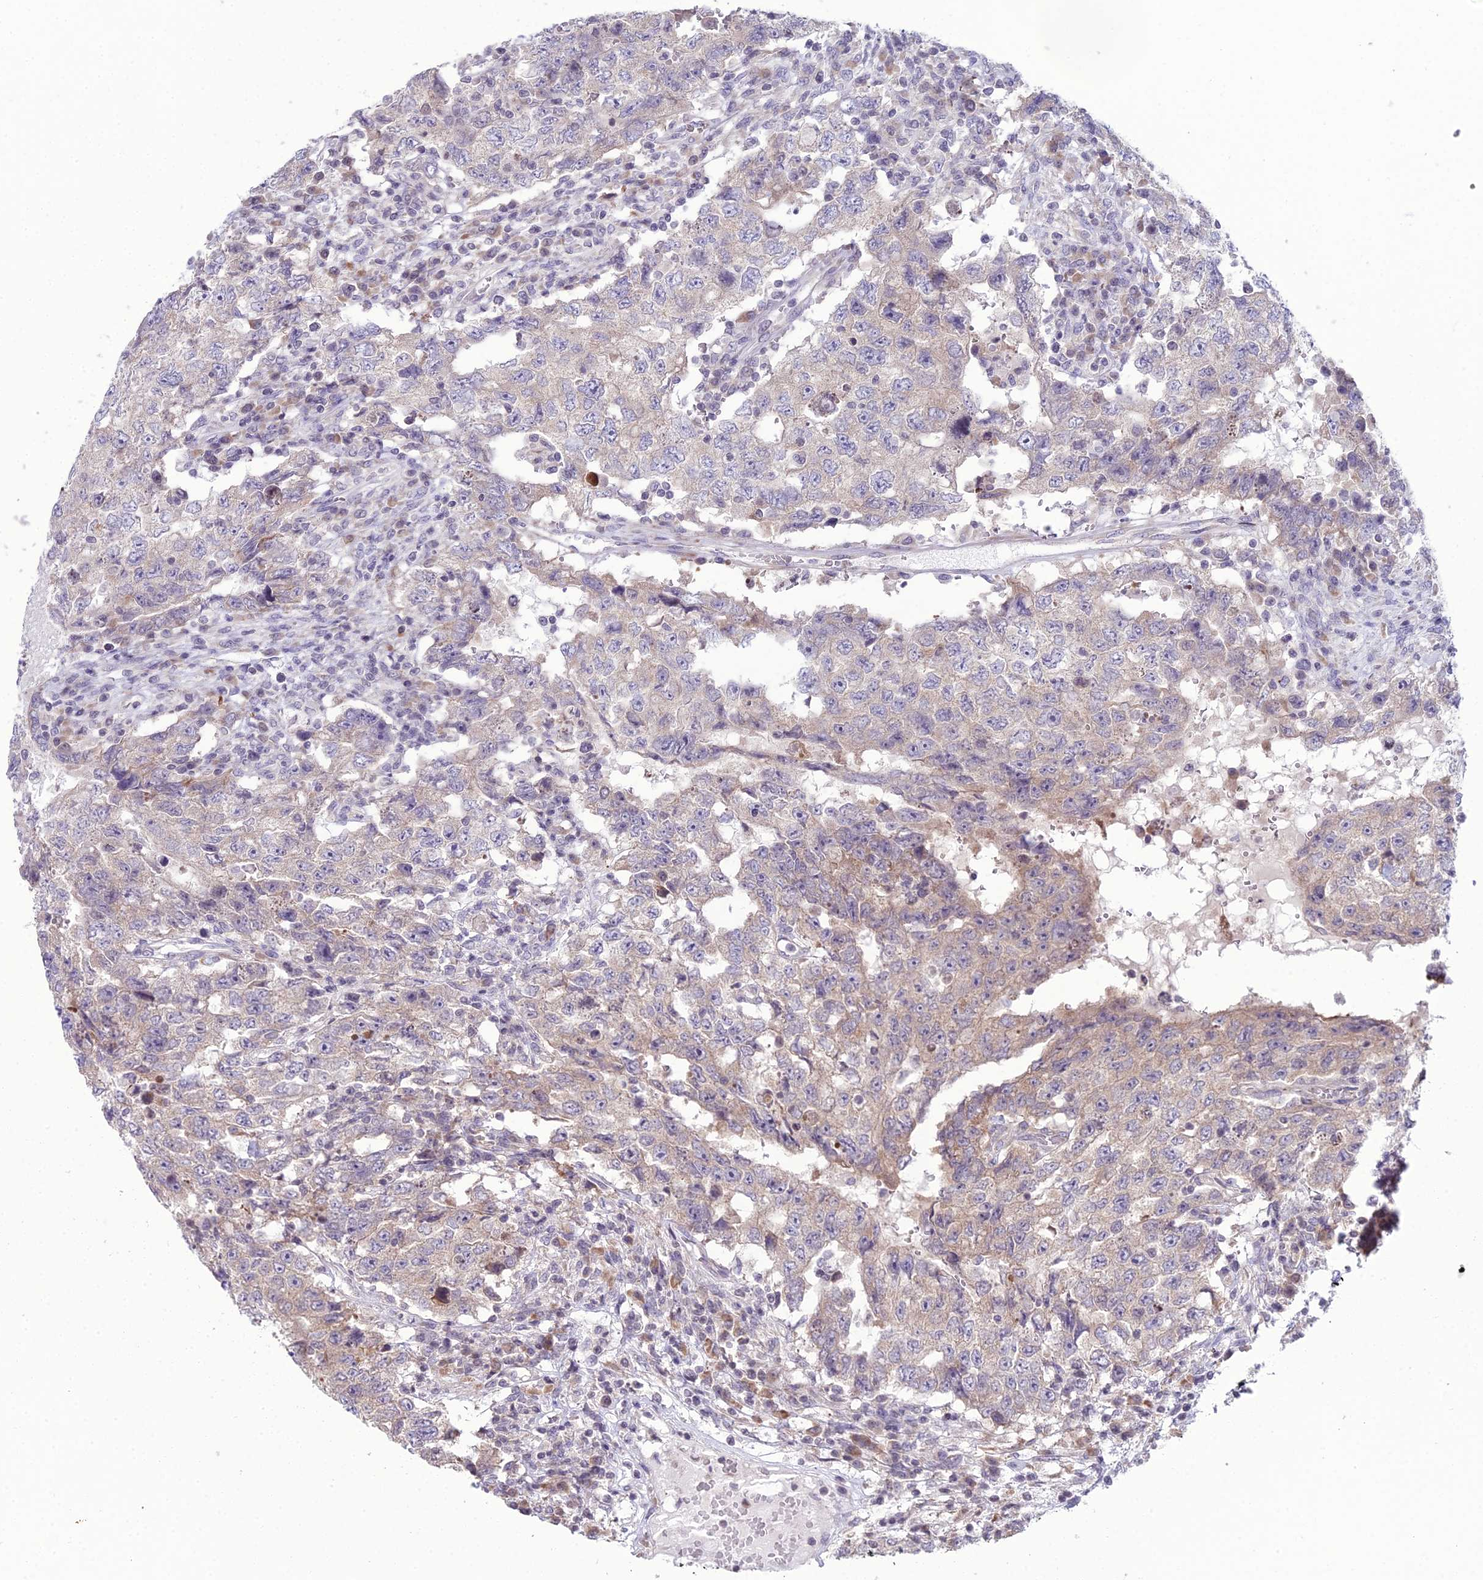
{"staining": {"intensity": "weak", "quantity": "25%-75%", "location": "cytoplasmic/membranous"}, "tissue": "testis cancer", "cell_type": "Tumor cells", "image_type": "cancer", "snomed": [{"axis": "morphology", "description": "Carcinoma, Embryonal, NOS"}, {"axis": "topography", "description": "Testis"}], "caption": "High-power microscopy captured an immunohistochemistry histopathology image of embryonal carcinoma (testis), revealing weak cytoplasmic/membranous positivity in about 25%-75% of tumor cells.", "gene": "RPS26", "patient": {"sex": "male", "age": 26}}